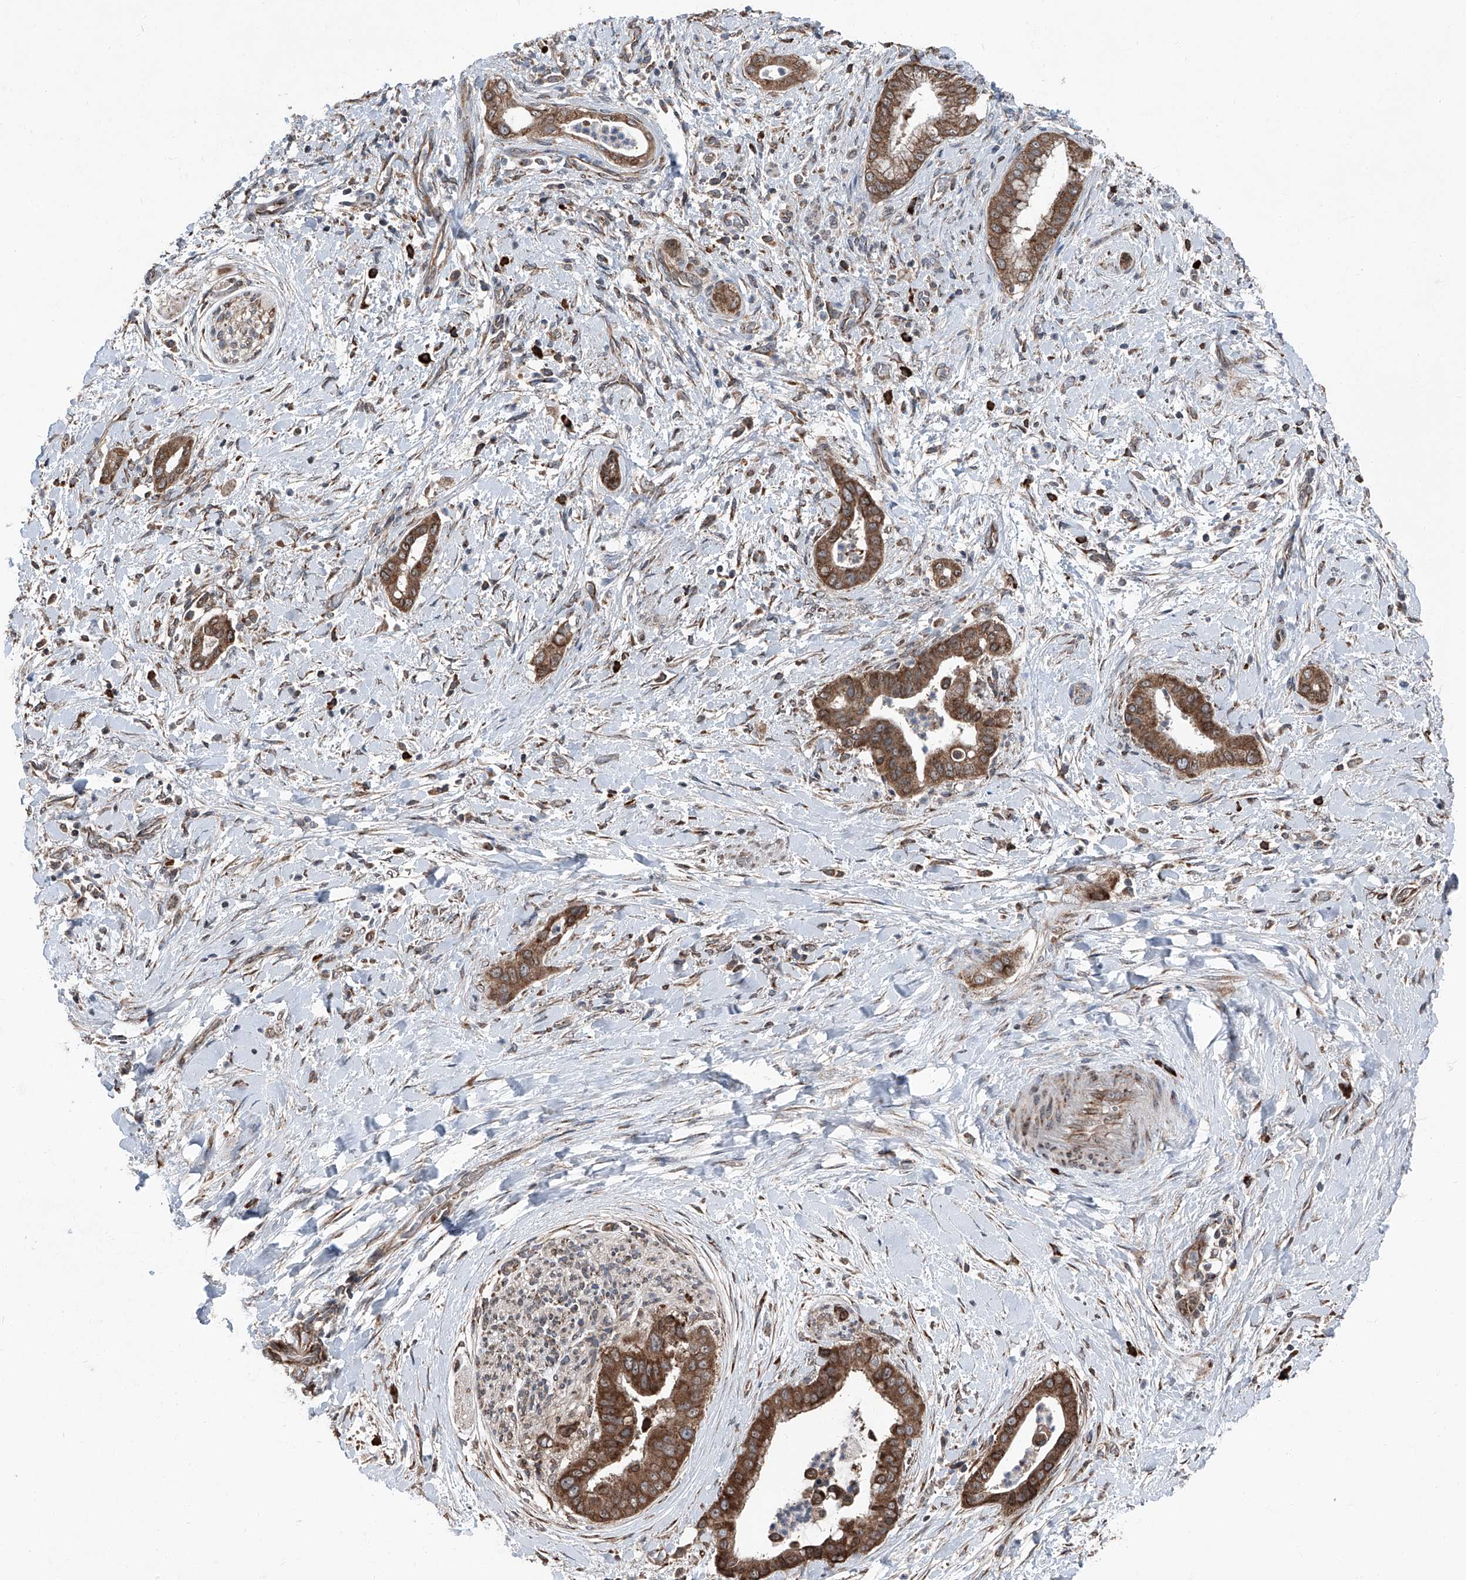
{"staining": {"intensity": "strong", "quantity": ">75%", "location": "cytoplasmic/membranous"}, "tissue": "liver cancer", "cell_type": "Tumor cells", "image_type": "cancer", "snomed": [{"axis": "morphology", "description": "Cholangiocarcinoma"}, {"axis": "topography", "description": "Liver"}], "caption": "Liver cancer stained for a protein demonstrates strong cytoplasmic/membranous positivity in tumor cells.", "gene": "LIMK1", "patient": {"sex": "female", "age": 54}}